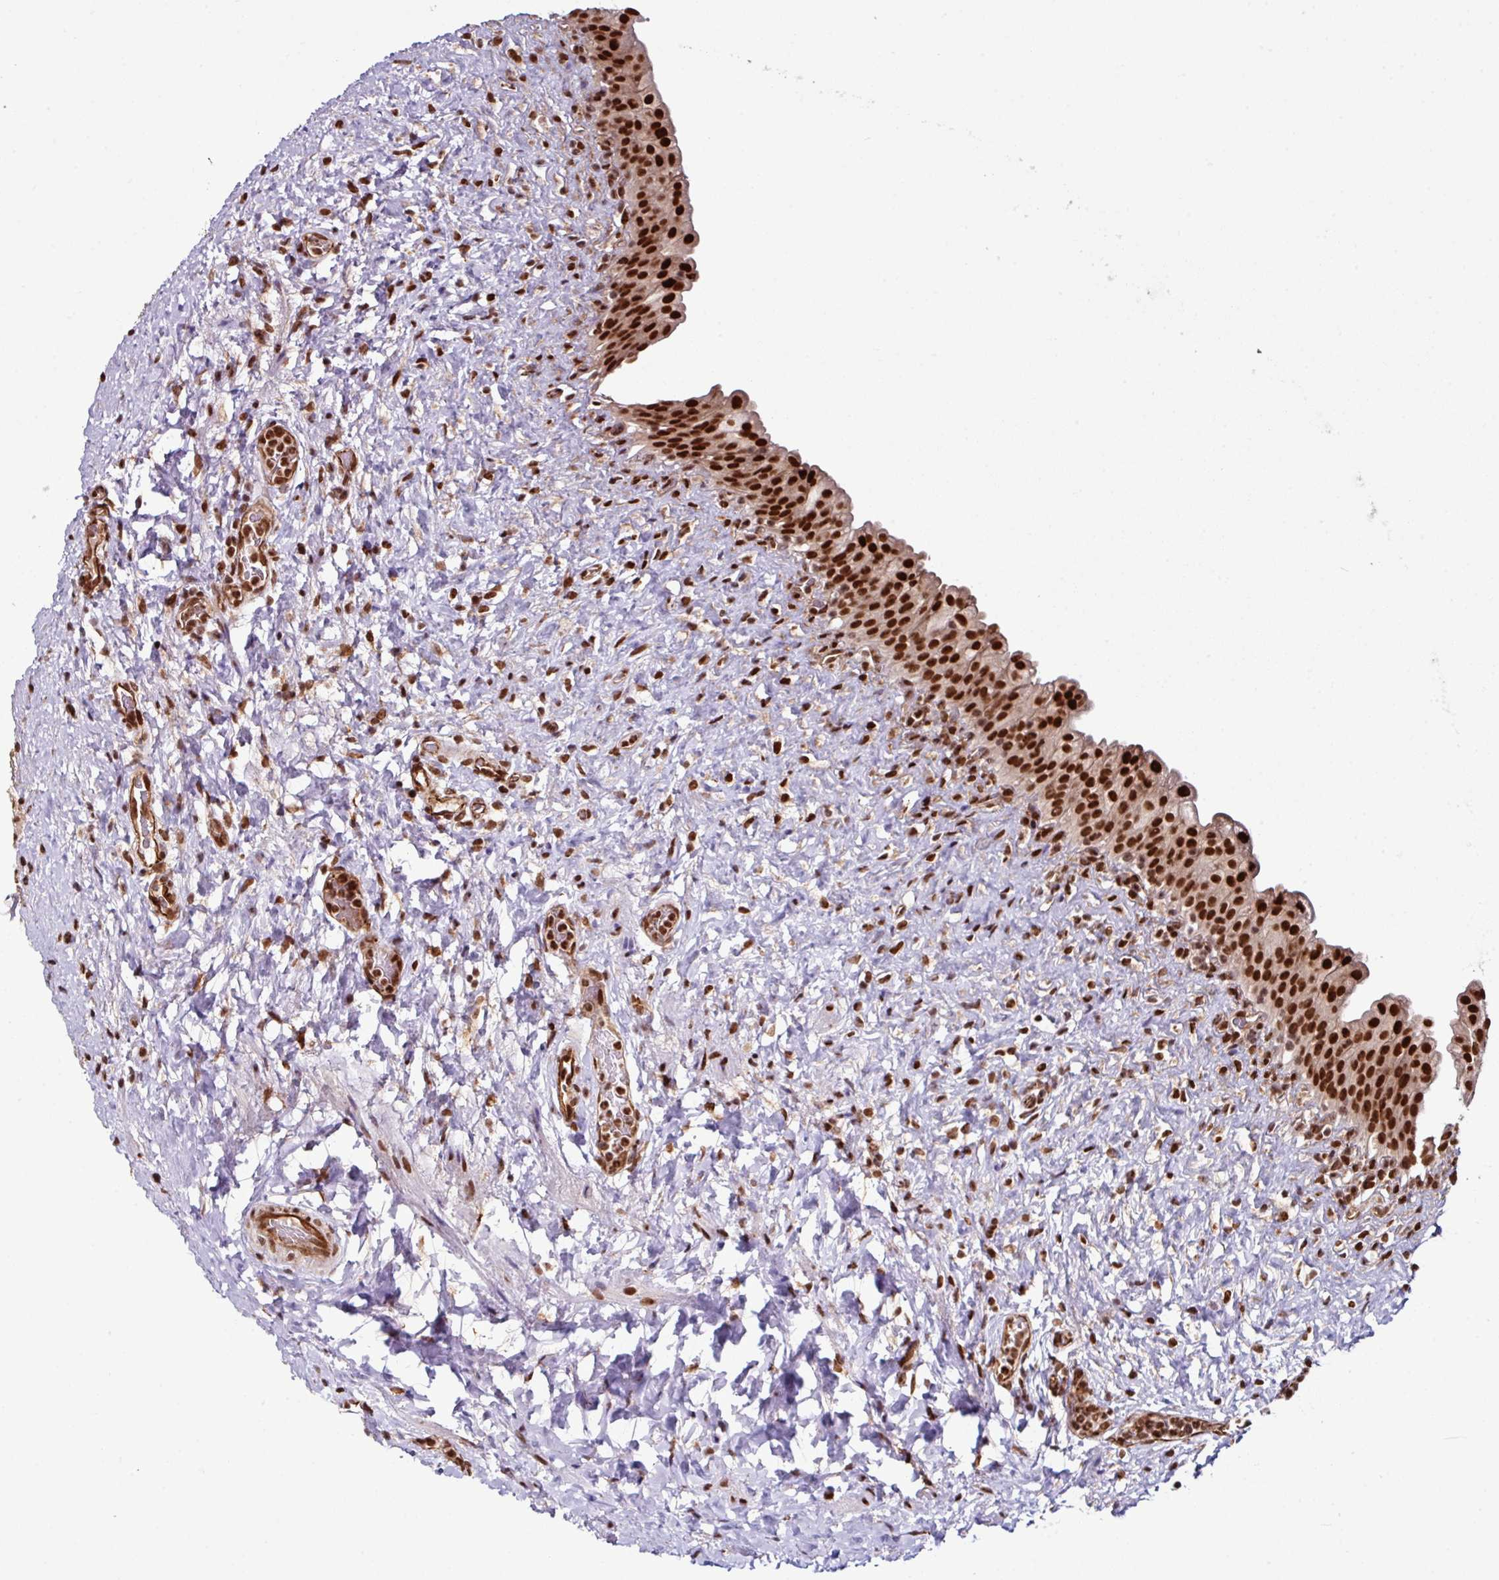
{"staining": {"intensity": "strong", "quantity": ">75%", "location": "nuclear"}, "tissue": "urinary bladder", "cell_type": "Urothelial cells", "image_type": "normal", "snomed": [{"axis": "morphology", "description": "Normal tissue, NOS"}, {"axis": "topography", "description": "Urinary bladder"}], "caption": "Protein expression analysis of unremarkable urinary bladder reveals strong nuclear positivity in about >75% of urothelial cells. (DAB (3,3'-diaminobenzidine) = brown stain, brightfield microscopy at high magnification).", "gene": "MORF4L2", "patient": {"sex": "female", "age": 27}}